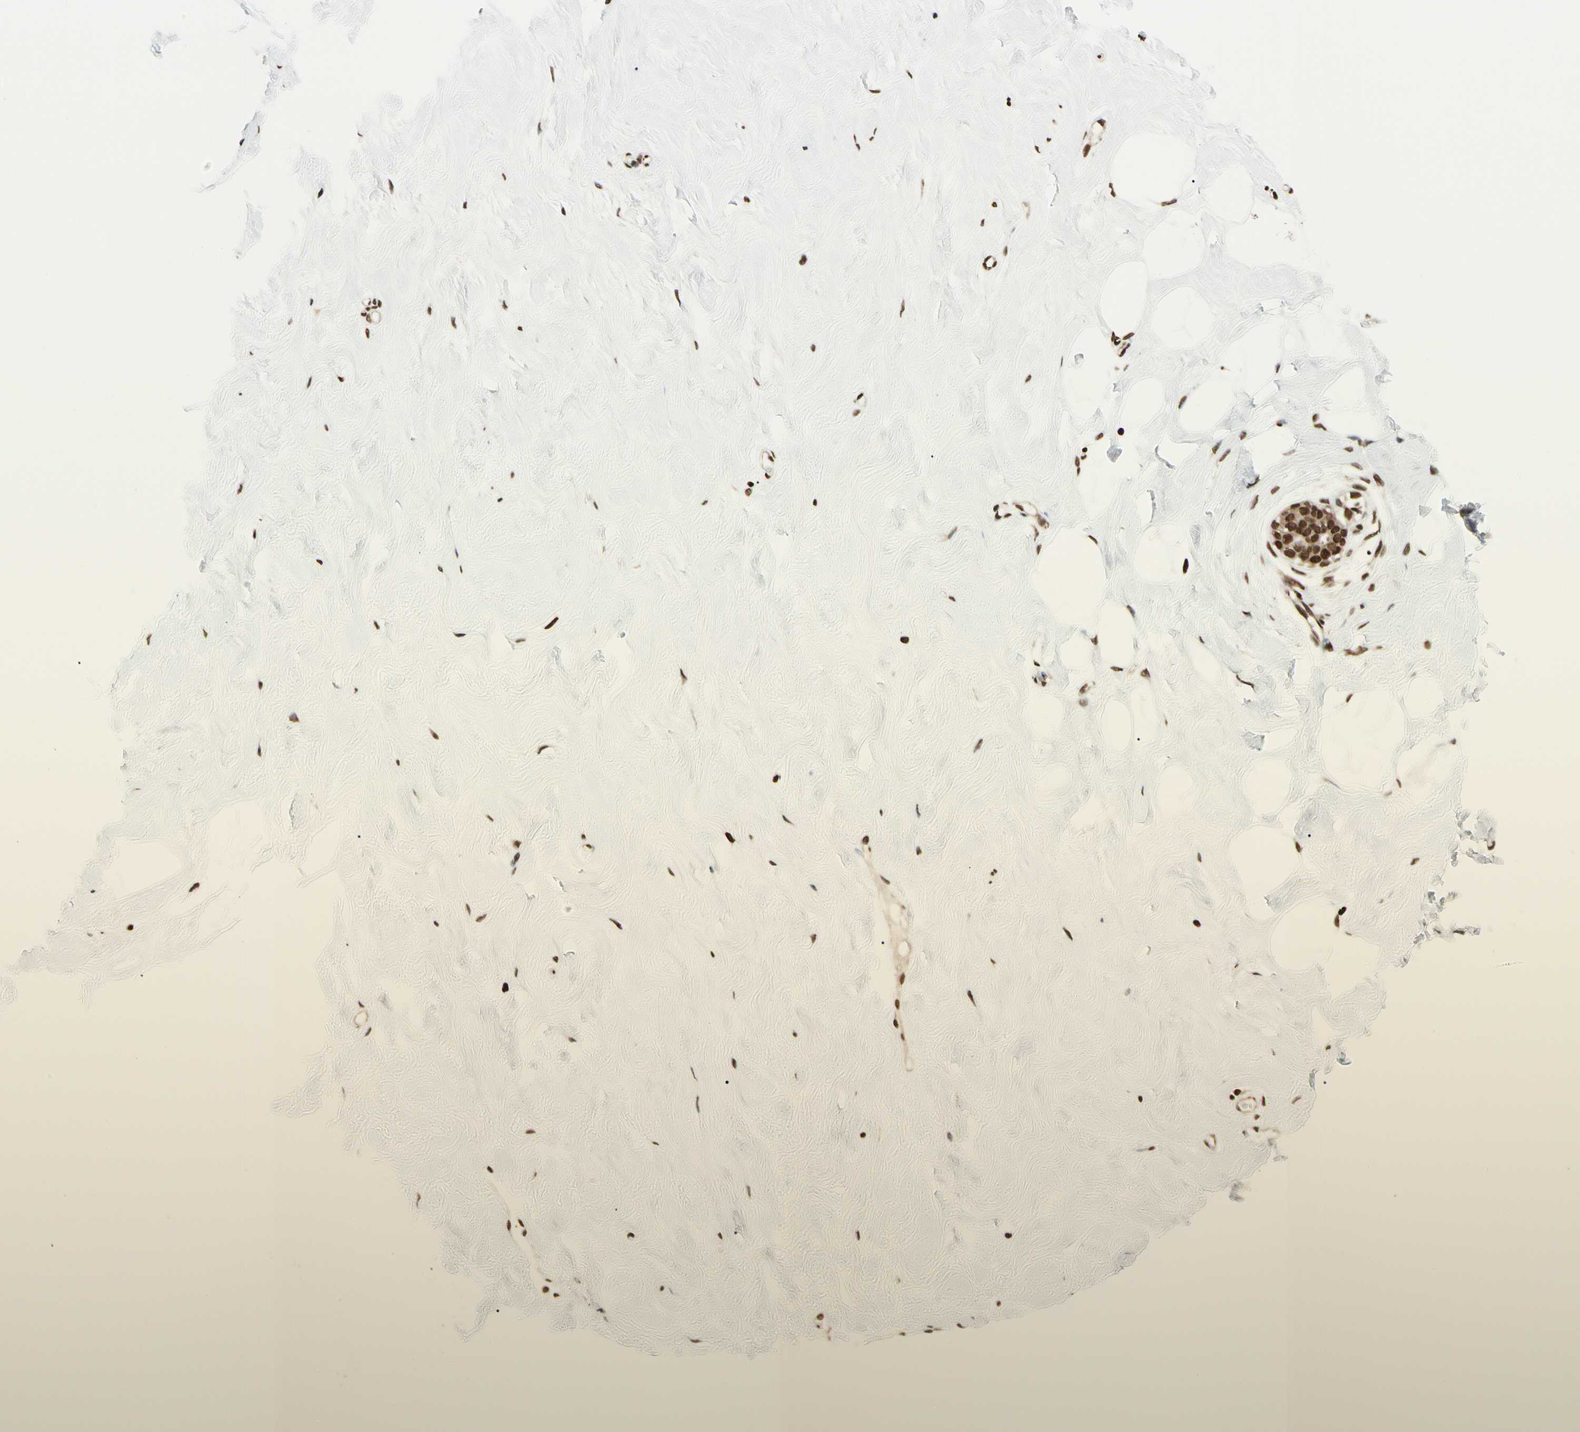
{"staining": {"intensity": "moderate", "quantity": "25%-75%", "location": "nuclear"}, "tissue": "breast", "cell_type": "Adipocytes", "image_type": "normal", "snomed": [{"axis": "morphology", "description": "Normal tissue, NOS"}, {"axis": "topography", "description": "Breast"}], "caption": "The image displays immunohistochemical staining of benign breast. There is moderate nuclear staining is present in about 25%-75% of adipocytes.", "gene": "HNRNPK", "patient": {"sex": "female", "age": 23}}